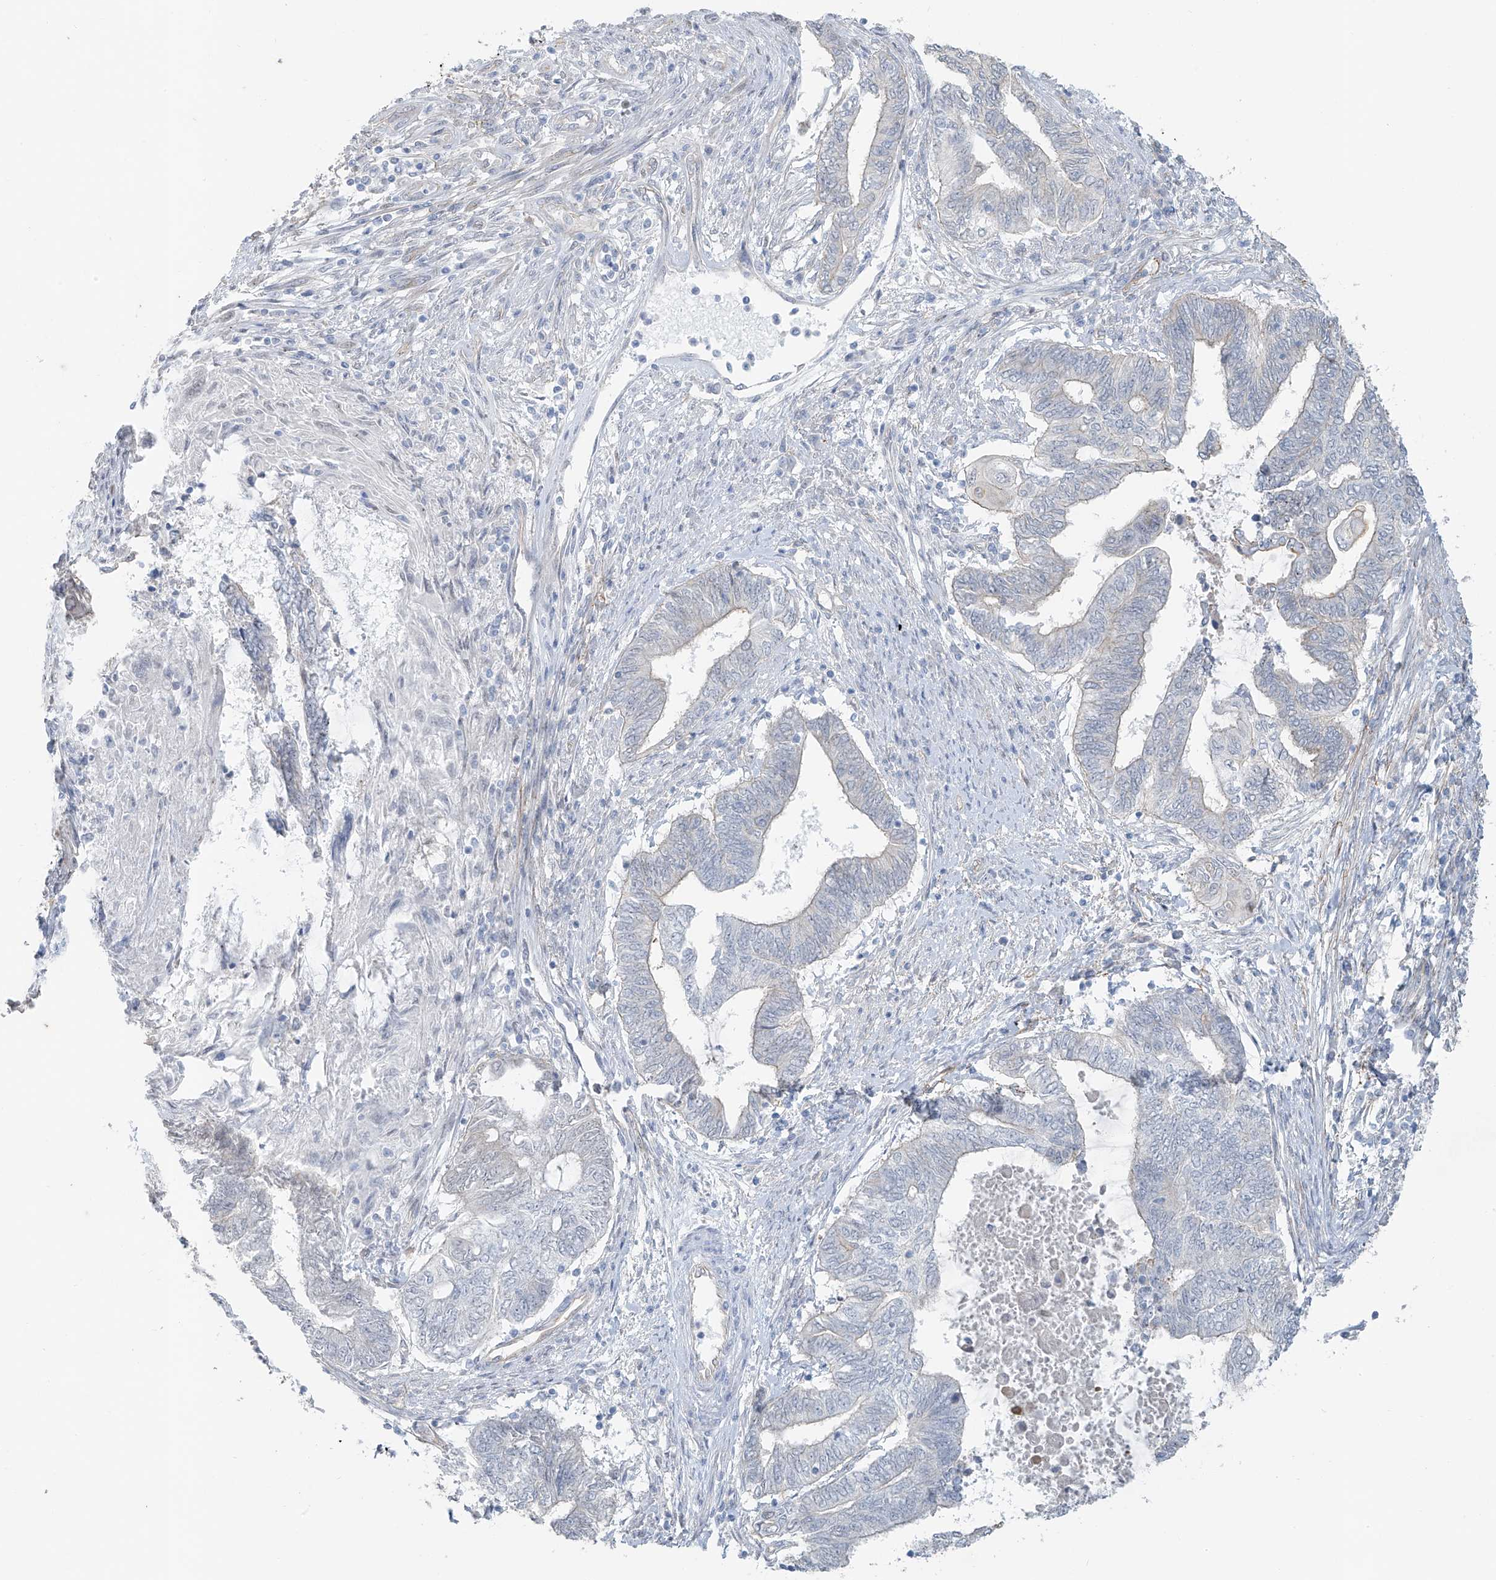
{"staining": {"intensity": "negative", "quantity": "none", "location": "none"}, "tissue": "endometrial cancer", "cell_type": "Tumor cells", "image_type": "cancer", "snomed": [{"axis": "morphology", "description": "Adenocarcinoma, NOS"}, {"axis": "topography", "description": "Uterus"}, {"axis": "topography", "description": "Endometrium"}], "caption": "The photomicrograph exhibits no significant positivity in tumor cells of endometrial cancer (adenocarcinoma).", "gene": "TUBE1", "patient": {"sex": "female", "age": 70}}